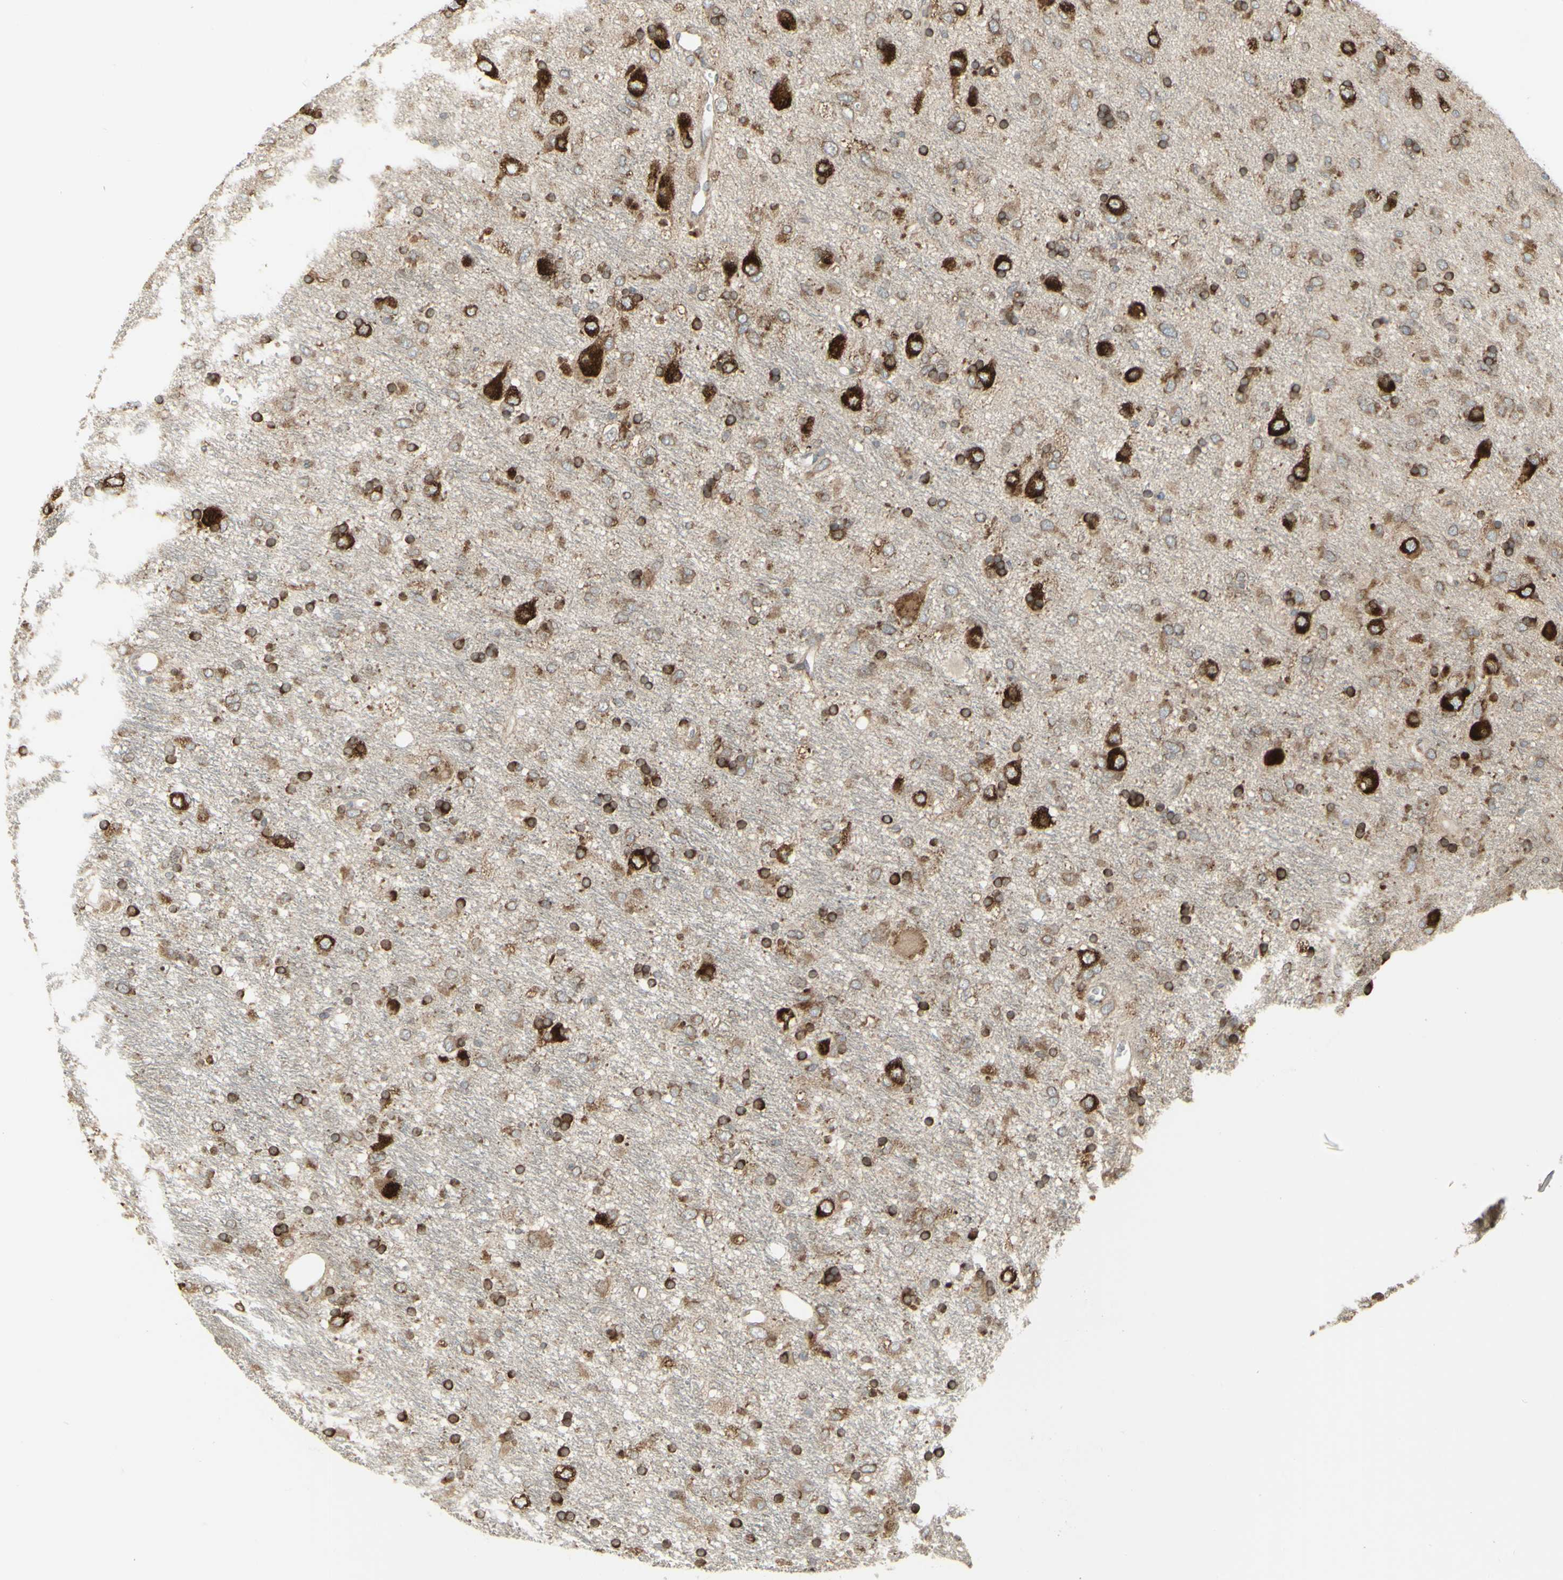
{"staining": {"intensity": "strong", "quantity": "25%-75%", "location": "cytoplasmic/membranous"}, "tissue": "glioma", "cell_type": "Tumor cells", "image_type": "cancer", "snomed": [{"axis": "morphology", "description": "Glioma, malignant, Low grade"}, {"axis": "topography", "description": "Brain"}], "caption": "Human malignant low-grade glioma stained with a brown dye displays strong cytoplasmic/membranous positive expression in approximately 25%-75% of tumor cells.", "gene": "FKBP3", "patient": {"sex": "male", "age": 77}}